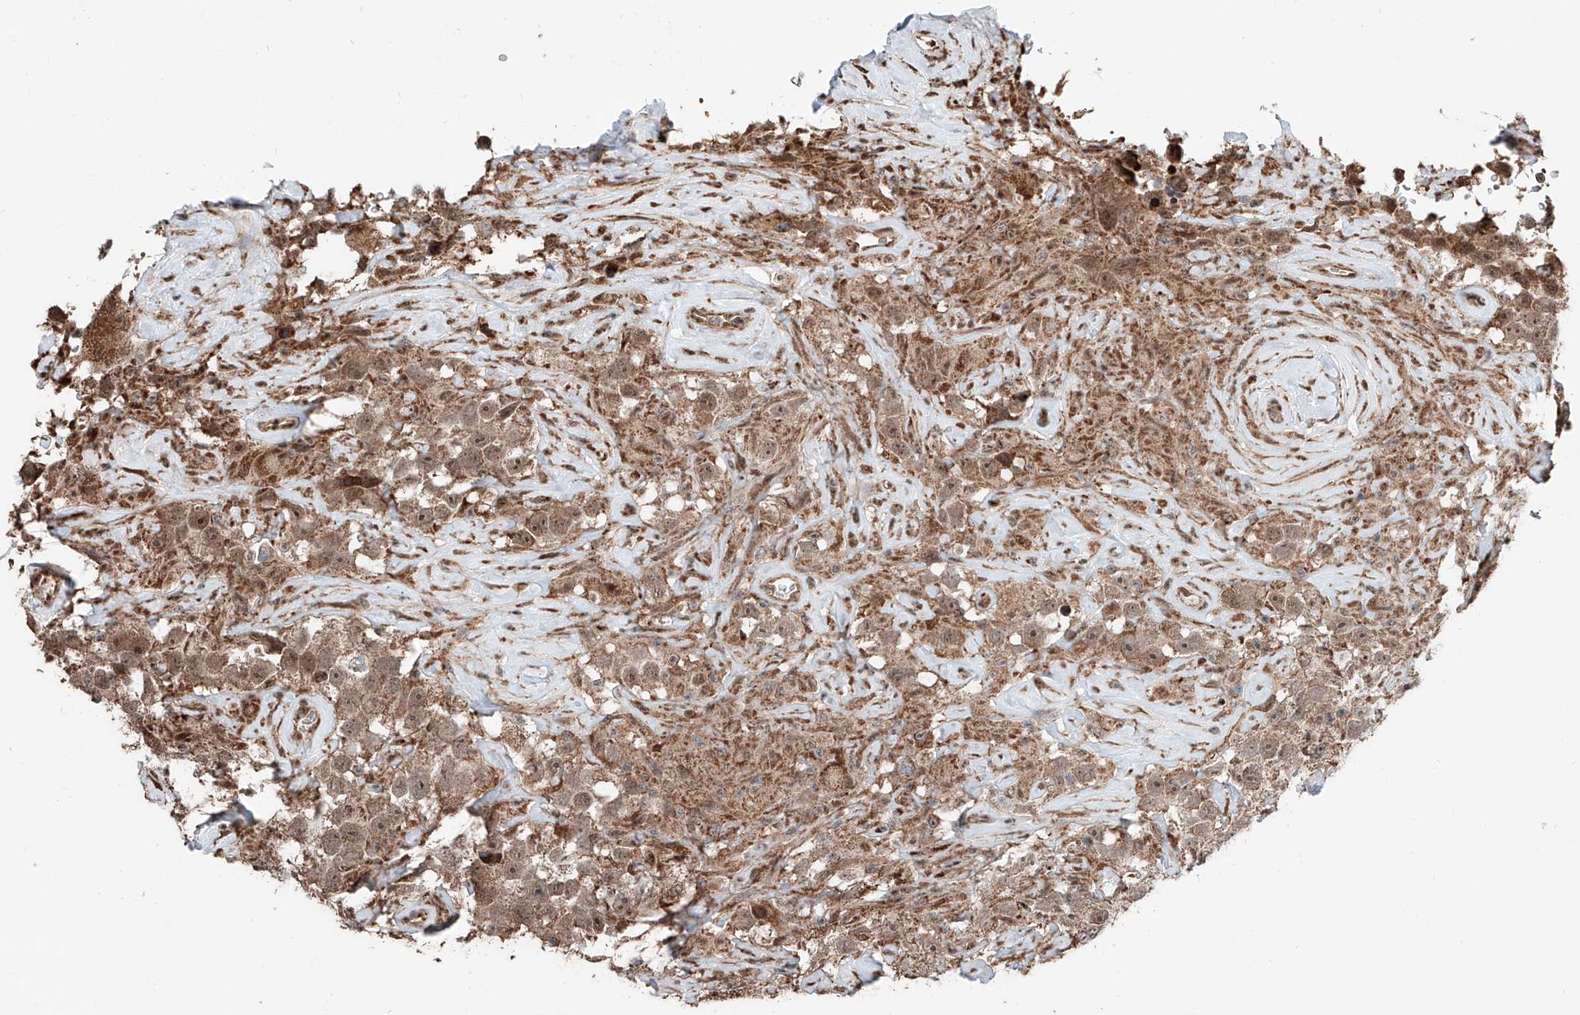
{"staining": {"intensity": "moderate", "quantity": ">75%", "location": "cytoplasmic/membranous,nuclear"}, "tissue": "testis cancer", "cell_type": "Tumor cells", "image_type": "cancer", "snomed": [{"axis": "morphology", "description": "Seminoma, NOS"}, {"axis": "topography", "description": "Testis"}], "caption": "Approximately >75% of tumor cells in testis cancer demonstrate moderate cytoplasmic/membranous and nuclear protein staining as visualized by brown immunohistochemical staining.", "gene": "ZNF445", "patient": {"sex": "male", "age": 49}}